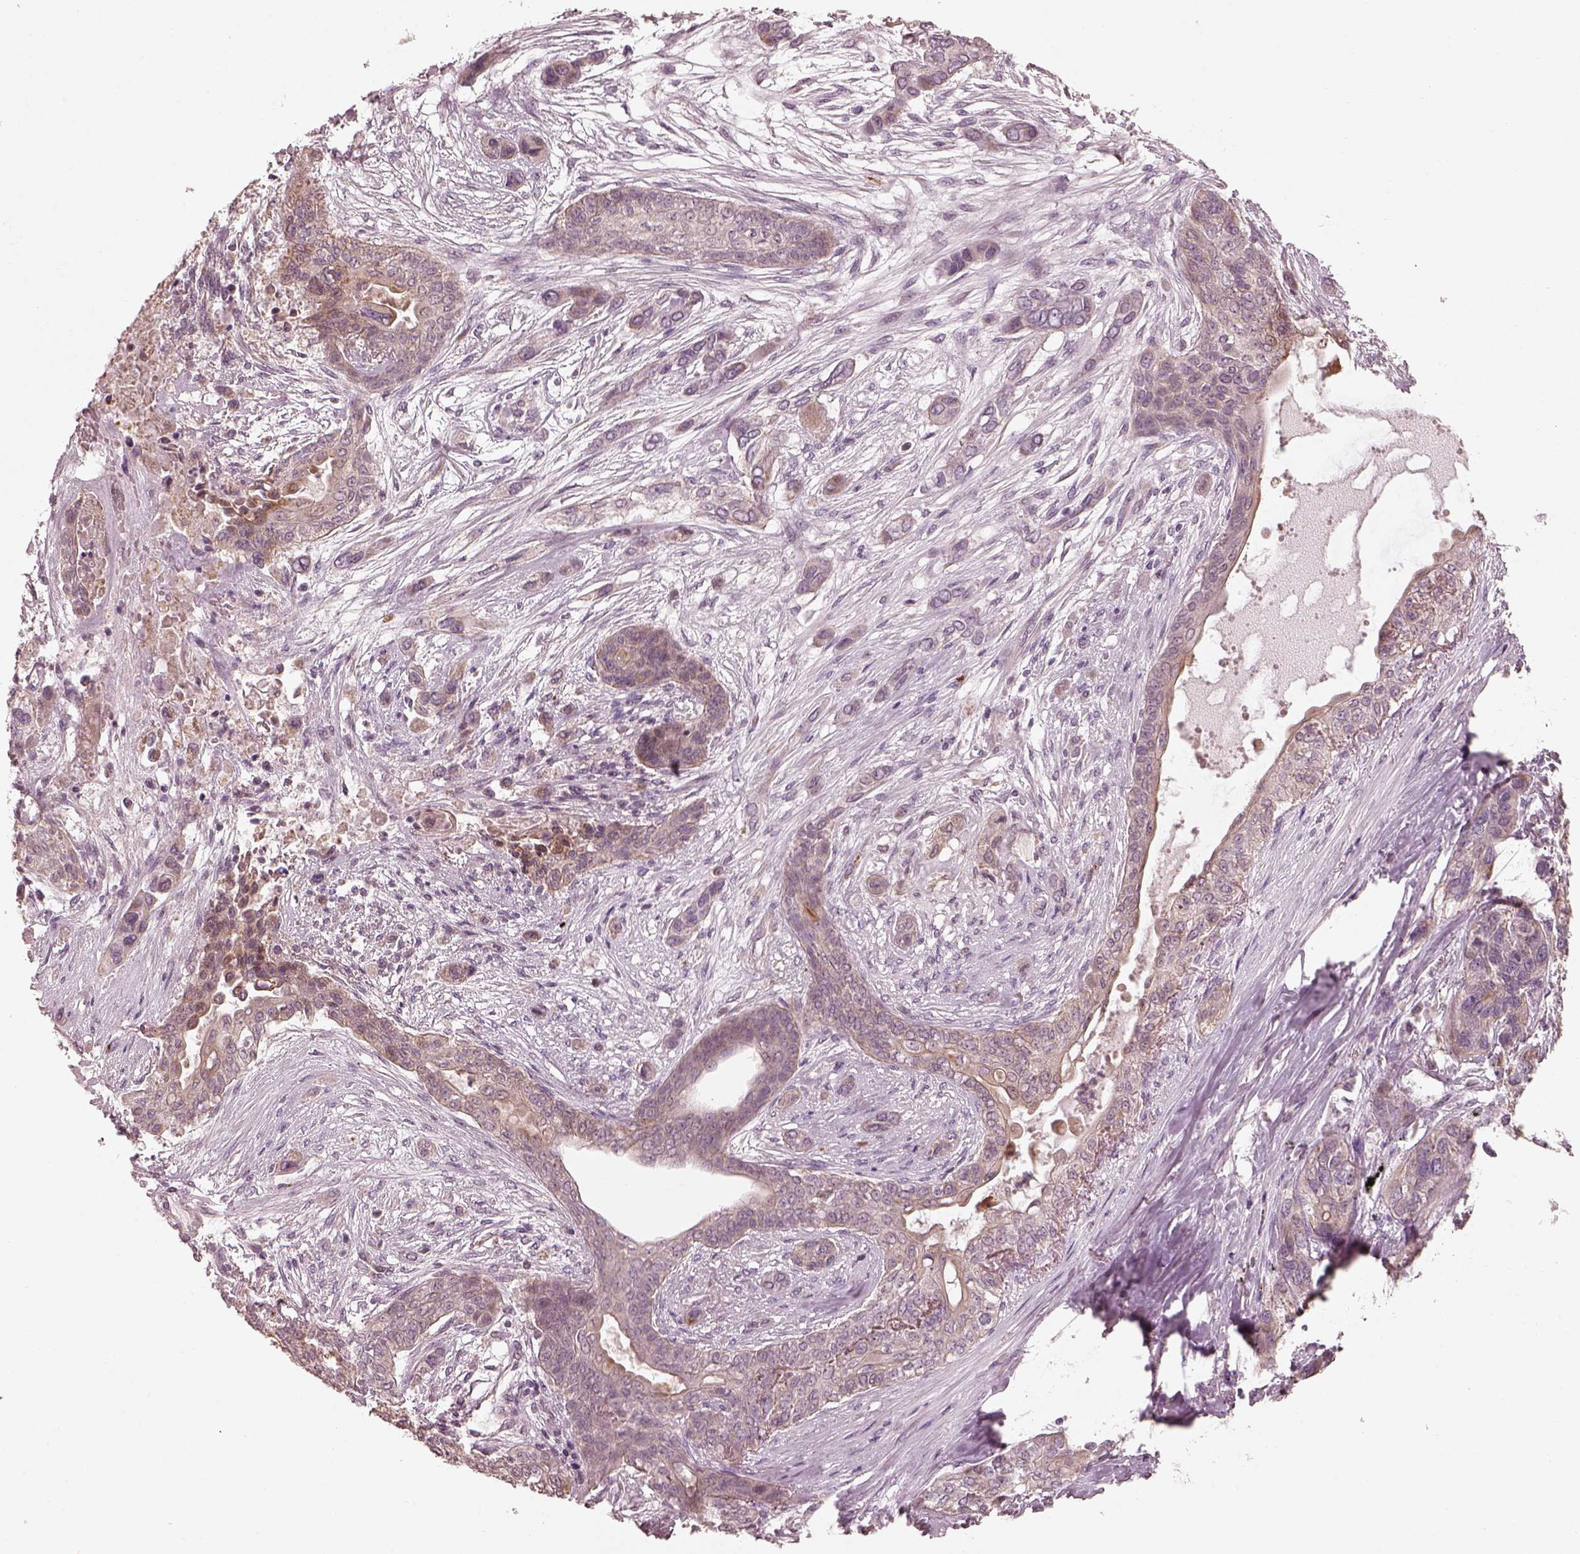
{"staining": {"intensity": "weak", "quantity": "<25%", "location": "cytoplasmic/membranous"}, "tissue": "lung cancer", "cell_type": "Tumor cells", "image_type": "cancer", "snomed": [{"axis": "morphology", "description": "Squamous cell carcinoma, NOS"}, {"axis": "topography", "description": "Lung"}], "caption": "Tumor cells are negative for brown protein staining in lung cancer. Nuclei are stained in blue.", "gene": "SLC25A46", "patient": {"sex": "female", "age": 70}}